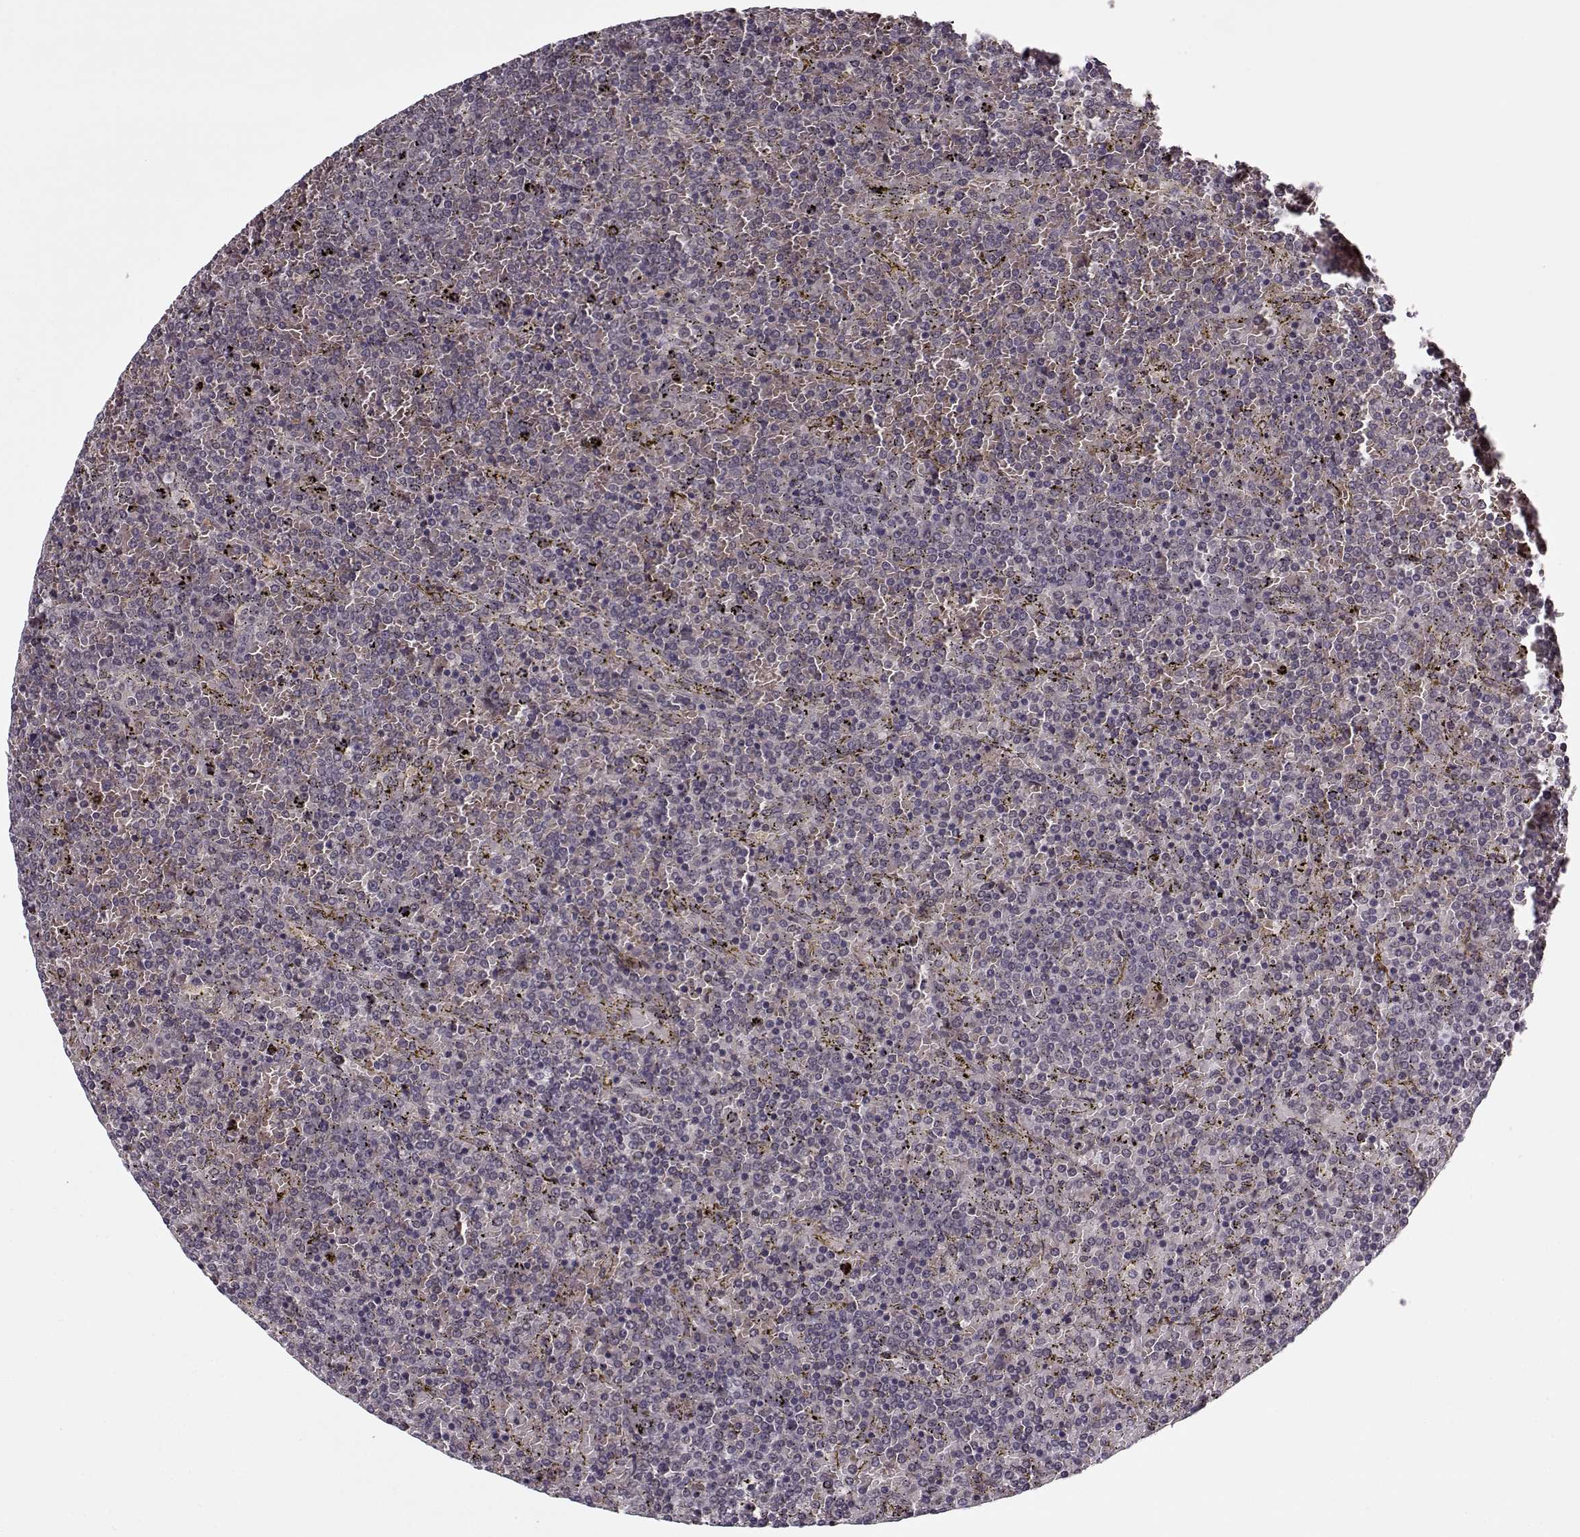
{"staining": {"intensity": "negative", "quantity": "none", "location": "none"}, "tissue": "lymphoma", "cell_type": "Tumor cells", "image_type": "cancer", "snomed": [{"axis": "morphology", "description": "Malignant lymphoma, non-Hodgkin's type, Low grade"}, {"axis": "topography", "description": "Spleen"}], "caption": "Lymphoma was stained to show a protein in brown. There is no significant staining in tumor cells. Brightfield microscopy of IHC stained with DAB (brown) and hematoxylin (blue), captured at high magnification.", "gene": "DENND4B", "patient": {"sex": "female", "age": 77}}